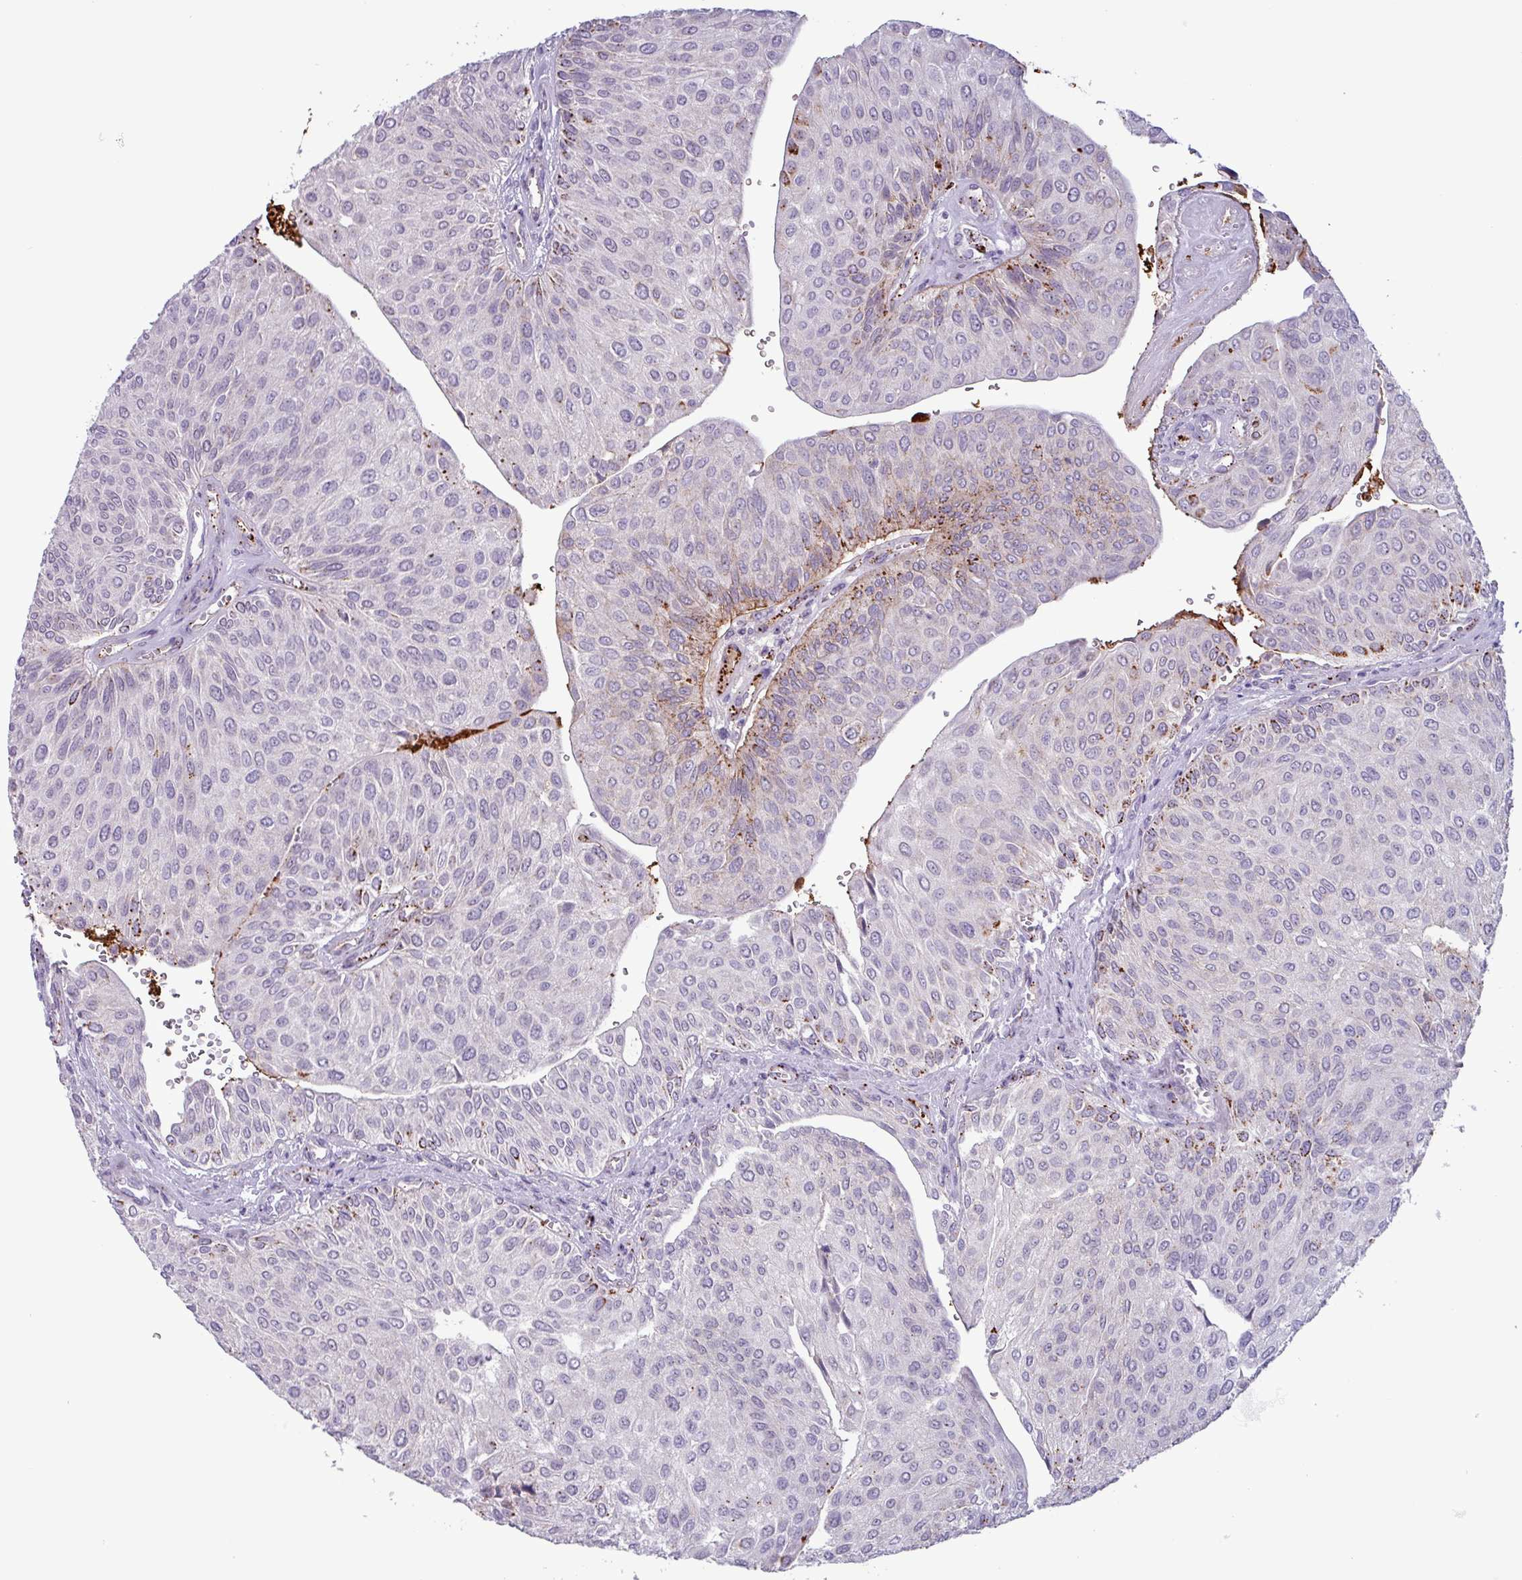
{"staining": {"intensity": "strong", "quantity": "25%-75%", "location": "cytoplasmic/membranous"}, "tissue": "urothelial cancer", "cell_type": "Tumor cells", "image_type": "cancer", "snomed": [{"axis": "morphology", "description": "Urothelial carcinoma, NOS"}, {"axis": "topography", "description": "Urinary bladder"}], "caption": "There is high levels of strong cytoplasmic/membranous positivity in tumor cells of urothelial cancer, as demonstrated by immunohistochemical staining (brown color).", "gene": "PLIN2", "patient": {"sex": "male", "age": 67}}